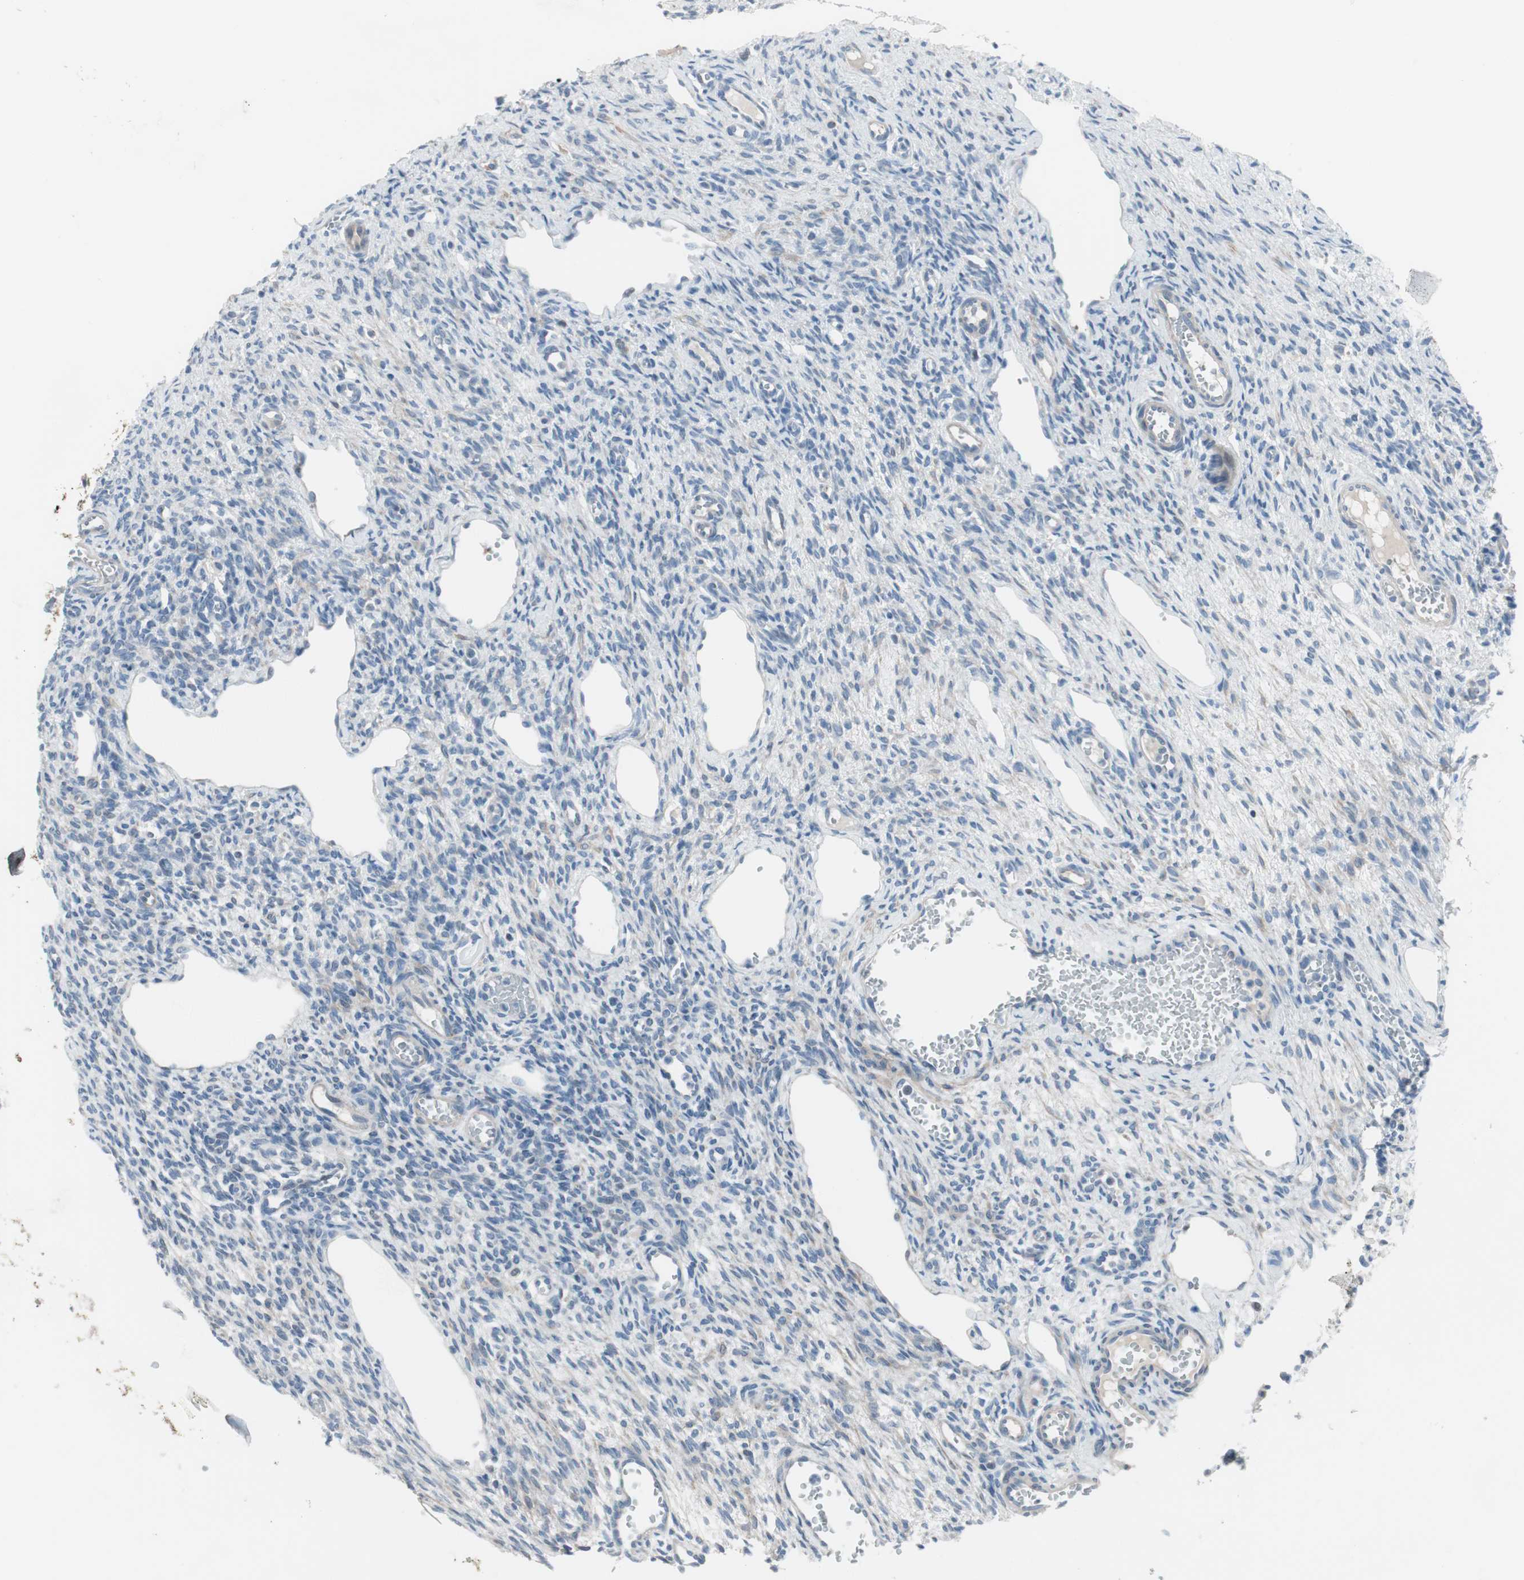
{"staining": {"intensity": "negative", "quantity": "none", "location": "none"}, "tissue": "ovary", "cell_type": "Ovarian stroma cells", "image_type": "normal", "snomed": [{"axis": "morphology", "description": "Normal tissue, NOS"}, {"axis": "topography", "description": "Ovary"}], "caption": "The IHC histopathology image has no significant positivity in ovarian stroma cells of ovary.", "gene": "PIGR", "patient": {"sex": "female", "age": 33}}